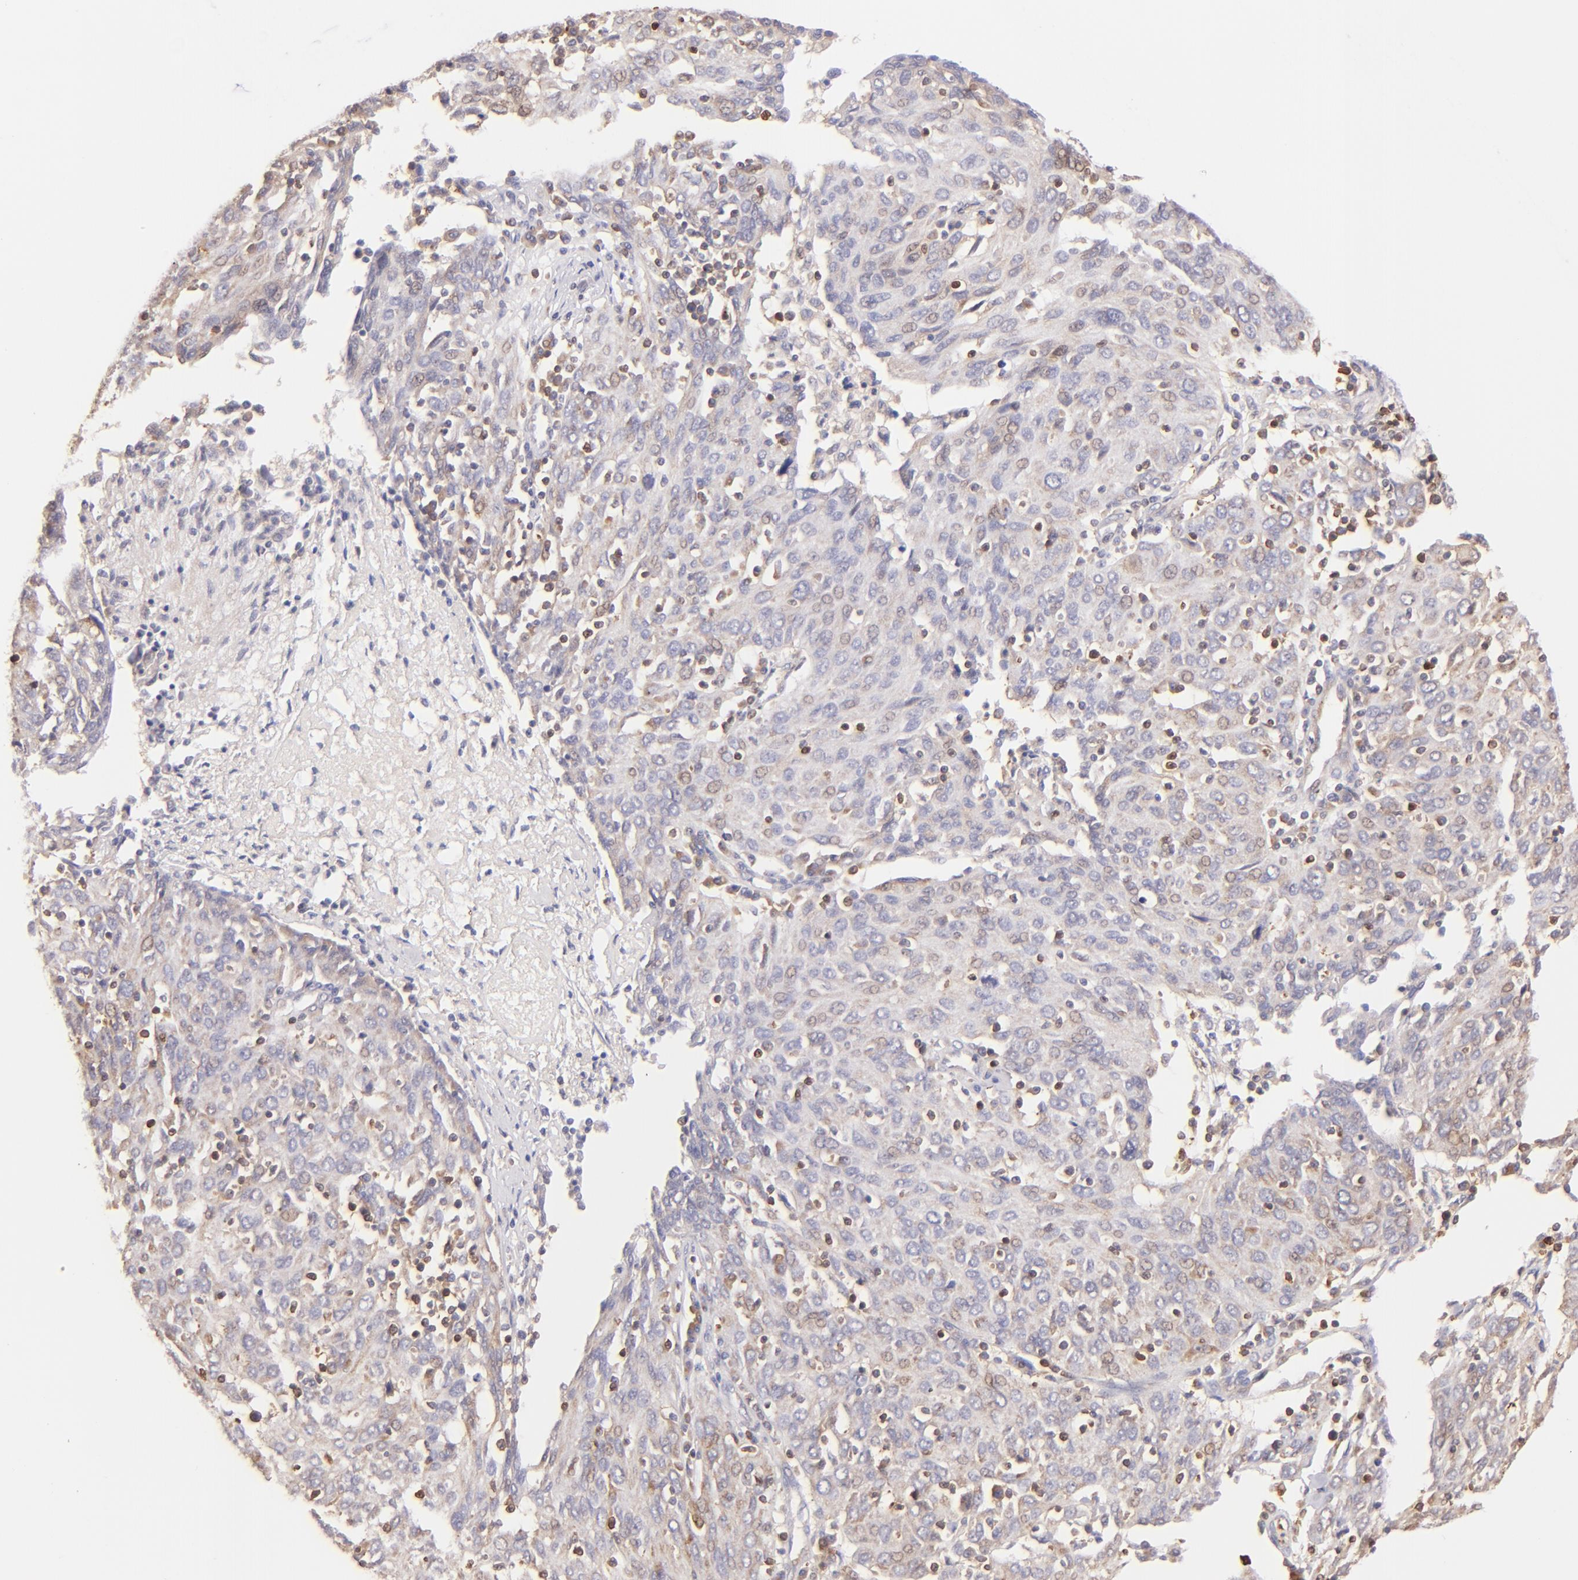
{"staining": {"intensity": "weak", "quantity": "<25%", "location": "cytoplasmic/membranous"}, "tissue": "ovarian cancer", "cell_type": "Tumor cells", "image_type": "cancer", "snomed": [{"axis": "morphology", "description": "Carcinoma, endometroid"}, {"axis": "topography", "description": "Ovary"}], "caption": "The IHC micrograph has no significant positivity in tumor cells of ovarian cancer (endometroid carcinoma) tissue.", "gene": "BTK", "patient": {"sex": "female", "age": 50}}